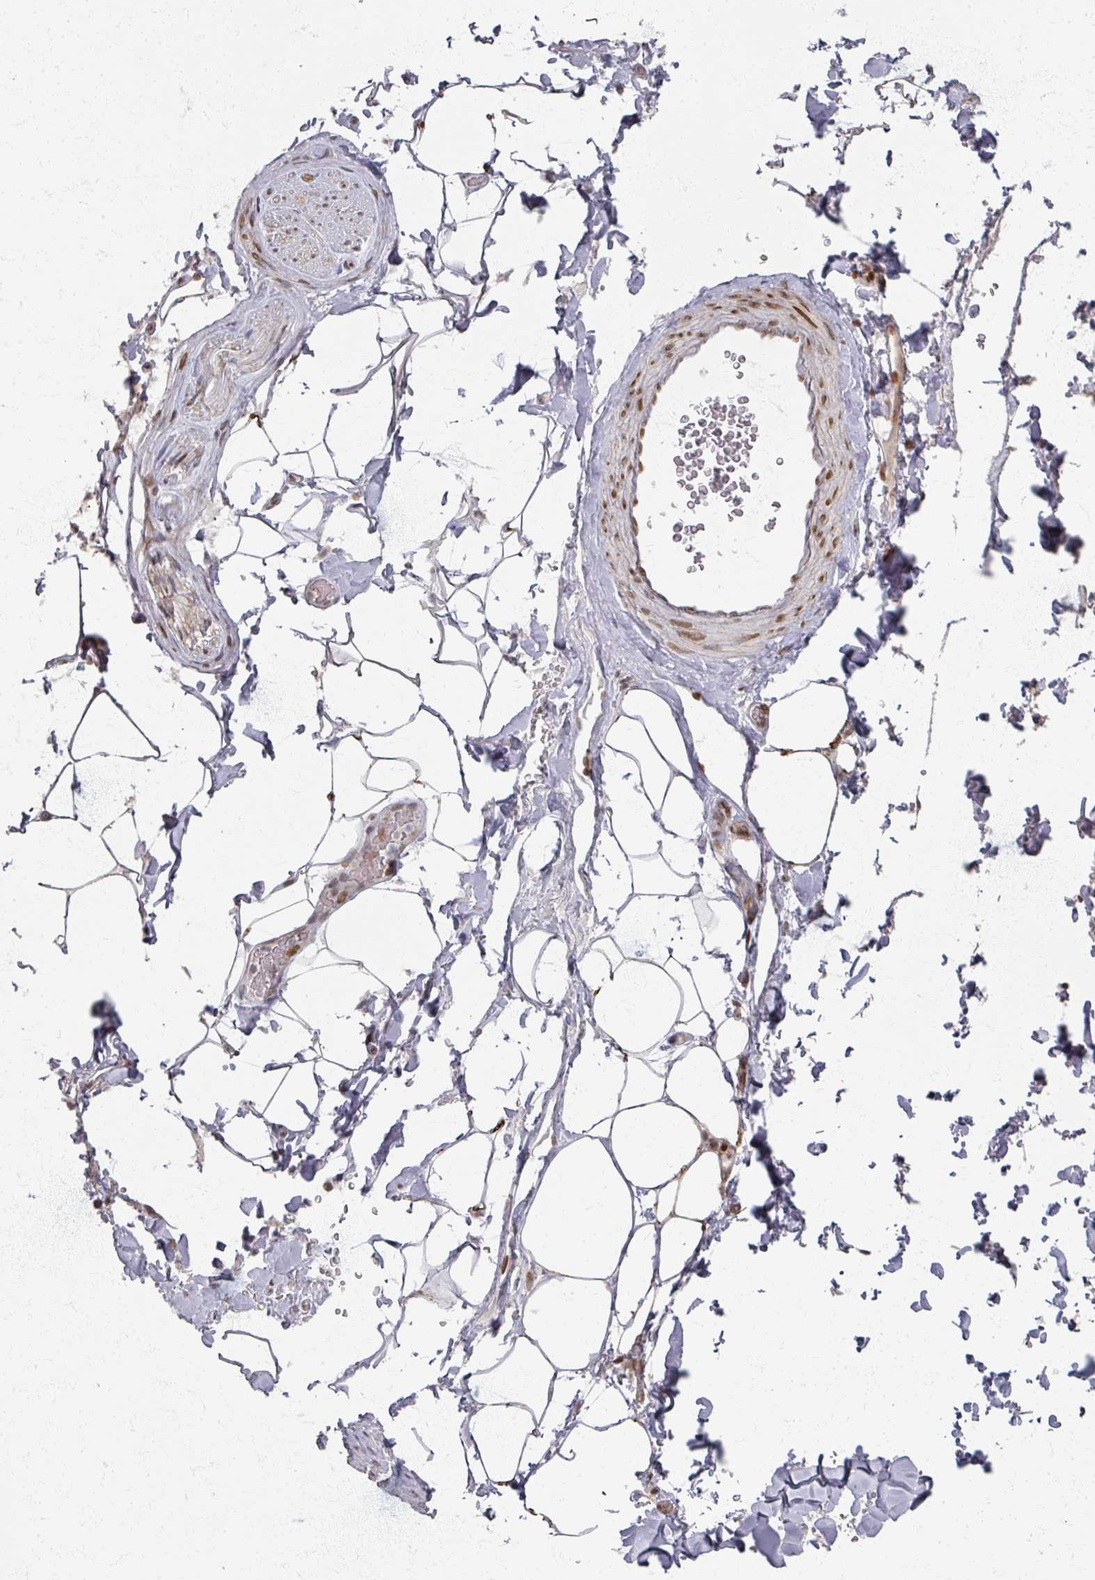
{"staining": {"intensity": "negative", "quantity": "none", "location": "none"}, "tissue": "adipose tissue", "cell_type": "Adipocytes", "image_type": "normal", "snomed": [{"axis": "morphology", "description": "Normal tissue, NOS"}, {"axis": "topography", "description": "Rectum"}, {"axis": "topography", "description": "Peripheral nerve tissue"}], "caption": "IHC of unremarkable adipose tissue exhibits no staining in adipocytes. (Stains: DAB IHC with hematoxylin counter stain, Microscopy: brightfield microscopy at high magnification).", "gene": "PSKH1", "patient": {"sex": "female", "age": 69}}